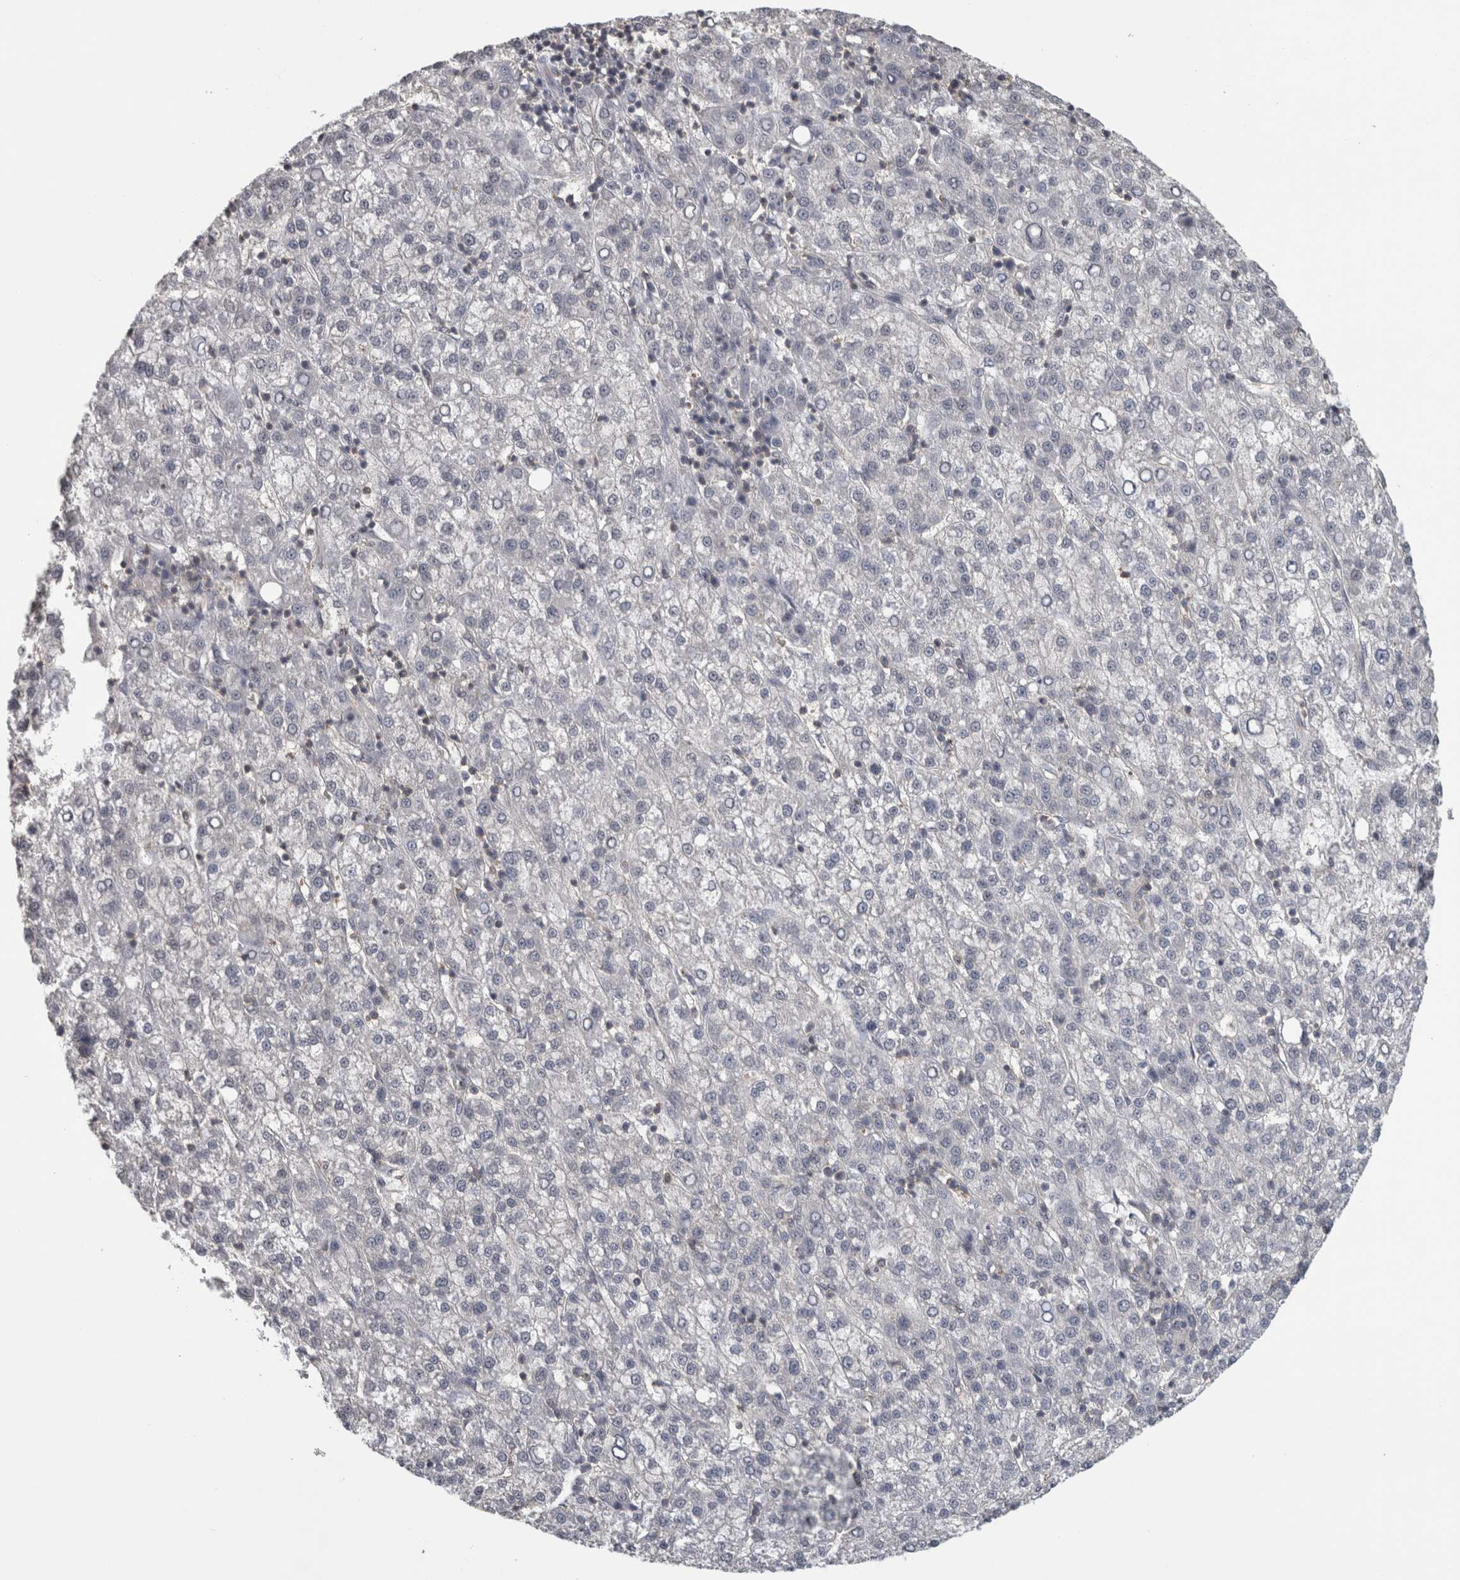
{"staining": {"intensity": "negative", "quantity": "none", "location": "none"}, "tissue": "liver cancer", "cell_type": "Tumor cells", "image_type": "cancer", "snomed": [{"axis": "morphology", "description": "Carcinoma, Hepatocellular, NOS"}, {"axis": "topography", "description": "Liver"}], "caption": "An image of hepatocellular carcinoma (liver) stained for a protein shows no brown staining in tumor cells.", "gene": "ATXN2", "patient": {"sex": "female", "age": 58}}